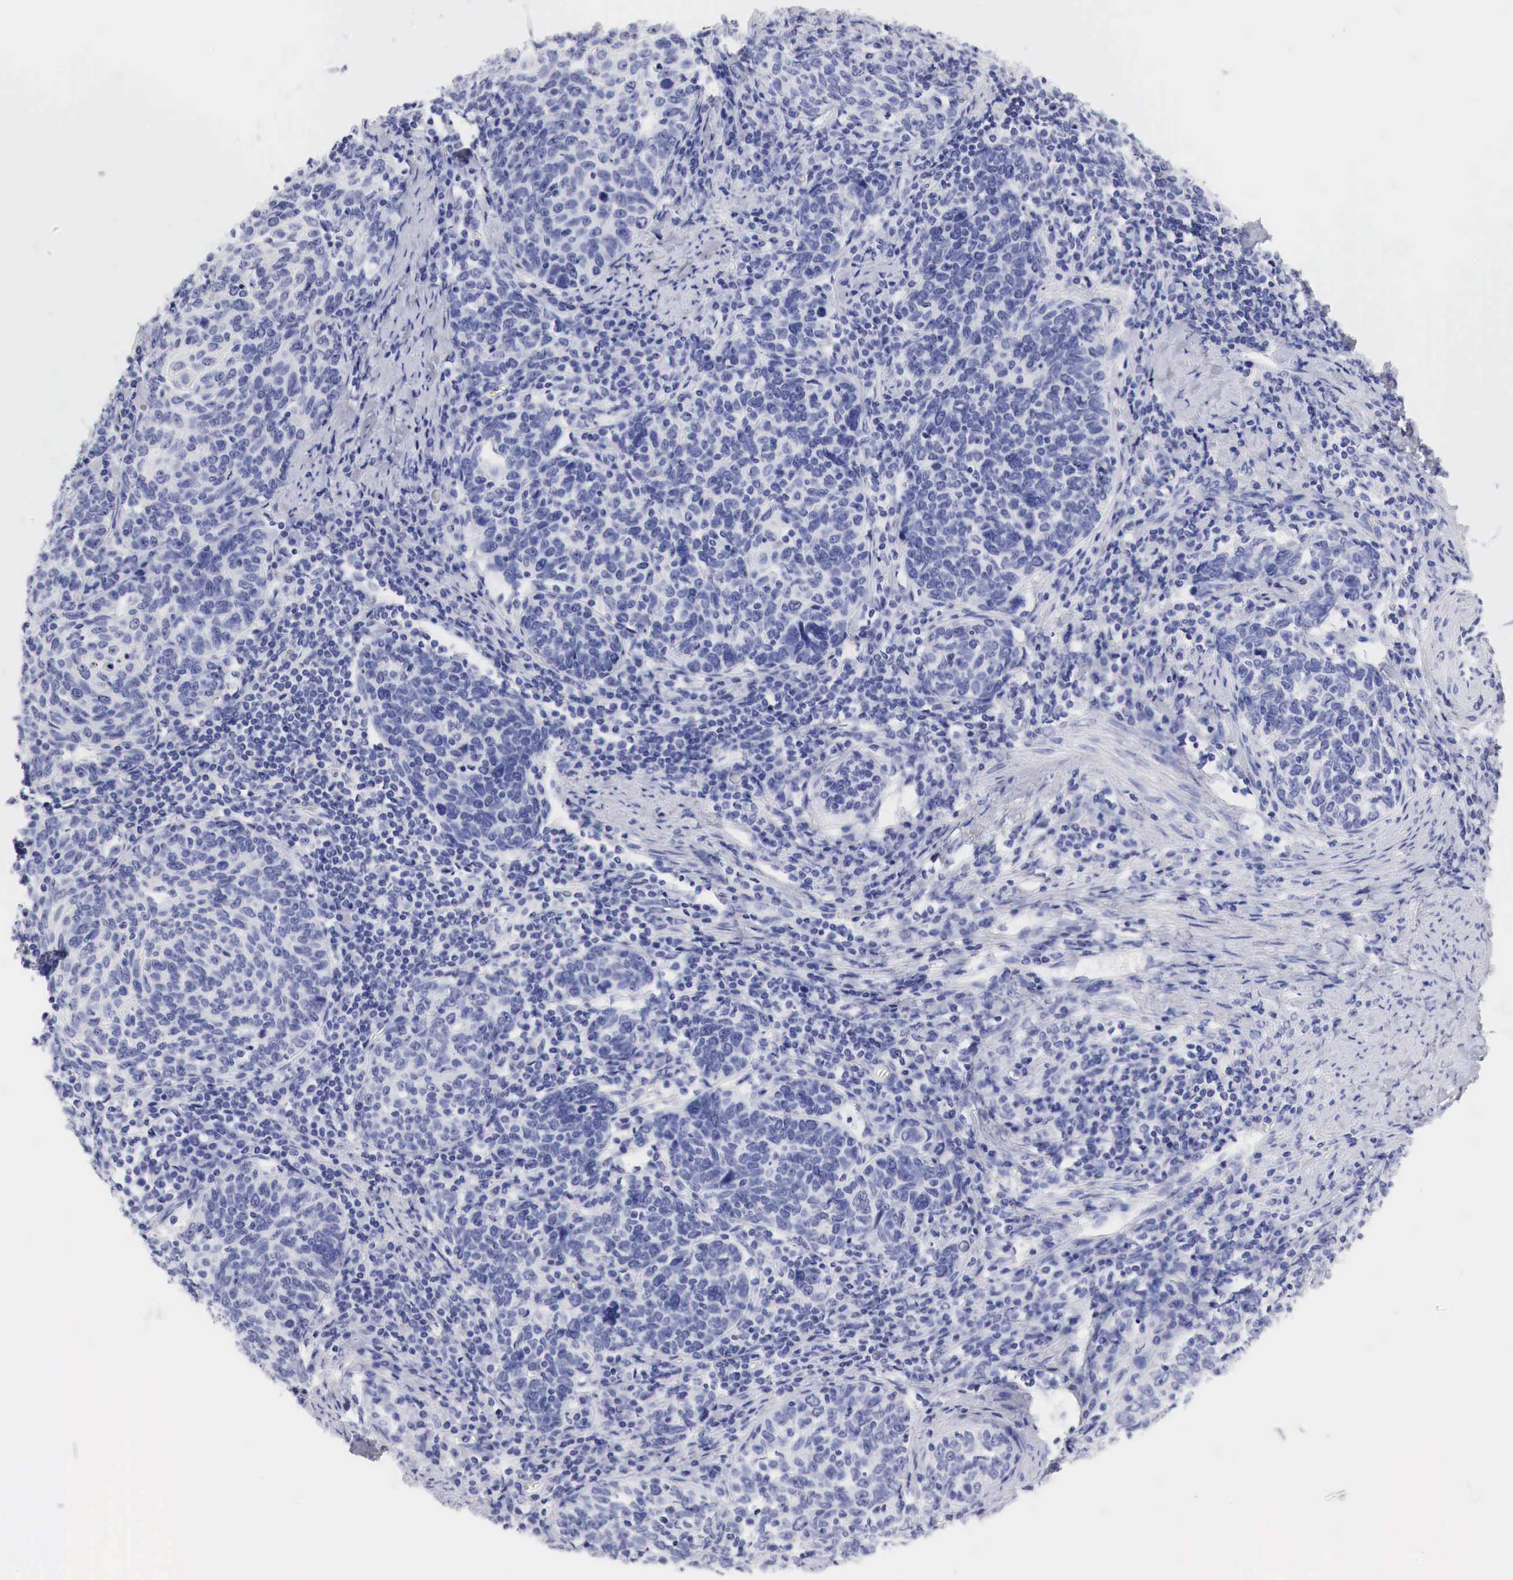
{"staining": {"intensity": "negative", "quantity": "none", "location": "none"}, "tissue": "cervical cancer", "cell_type": "Tumor cells", "image_type": "cancer", "snomed": [{"axis": "morphology", "description": "Squamous cell carcinoma, NOS"}, {"axis": "topography", "description": "Cervix"}], "caption": "Protein analysis of cervical cancer (squamous cell carcinoma) reveals no significant expression in tumor cells.", "gene": "TYR", "patient": {"sex": "female", "age": 41}}